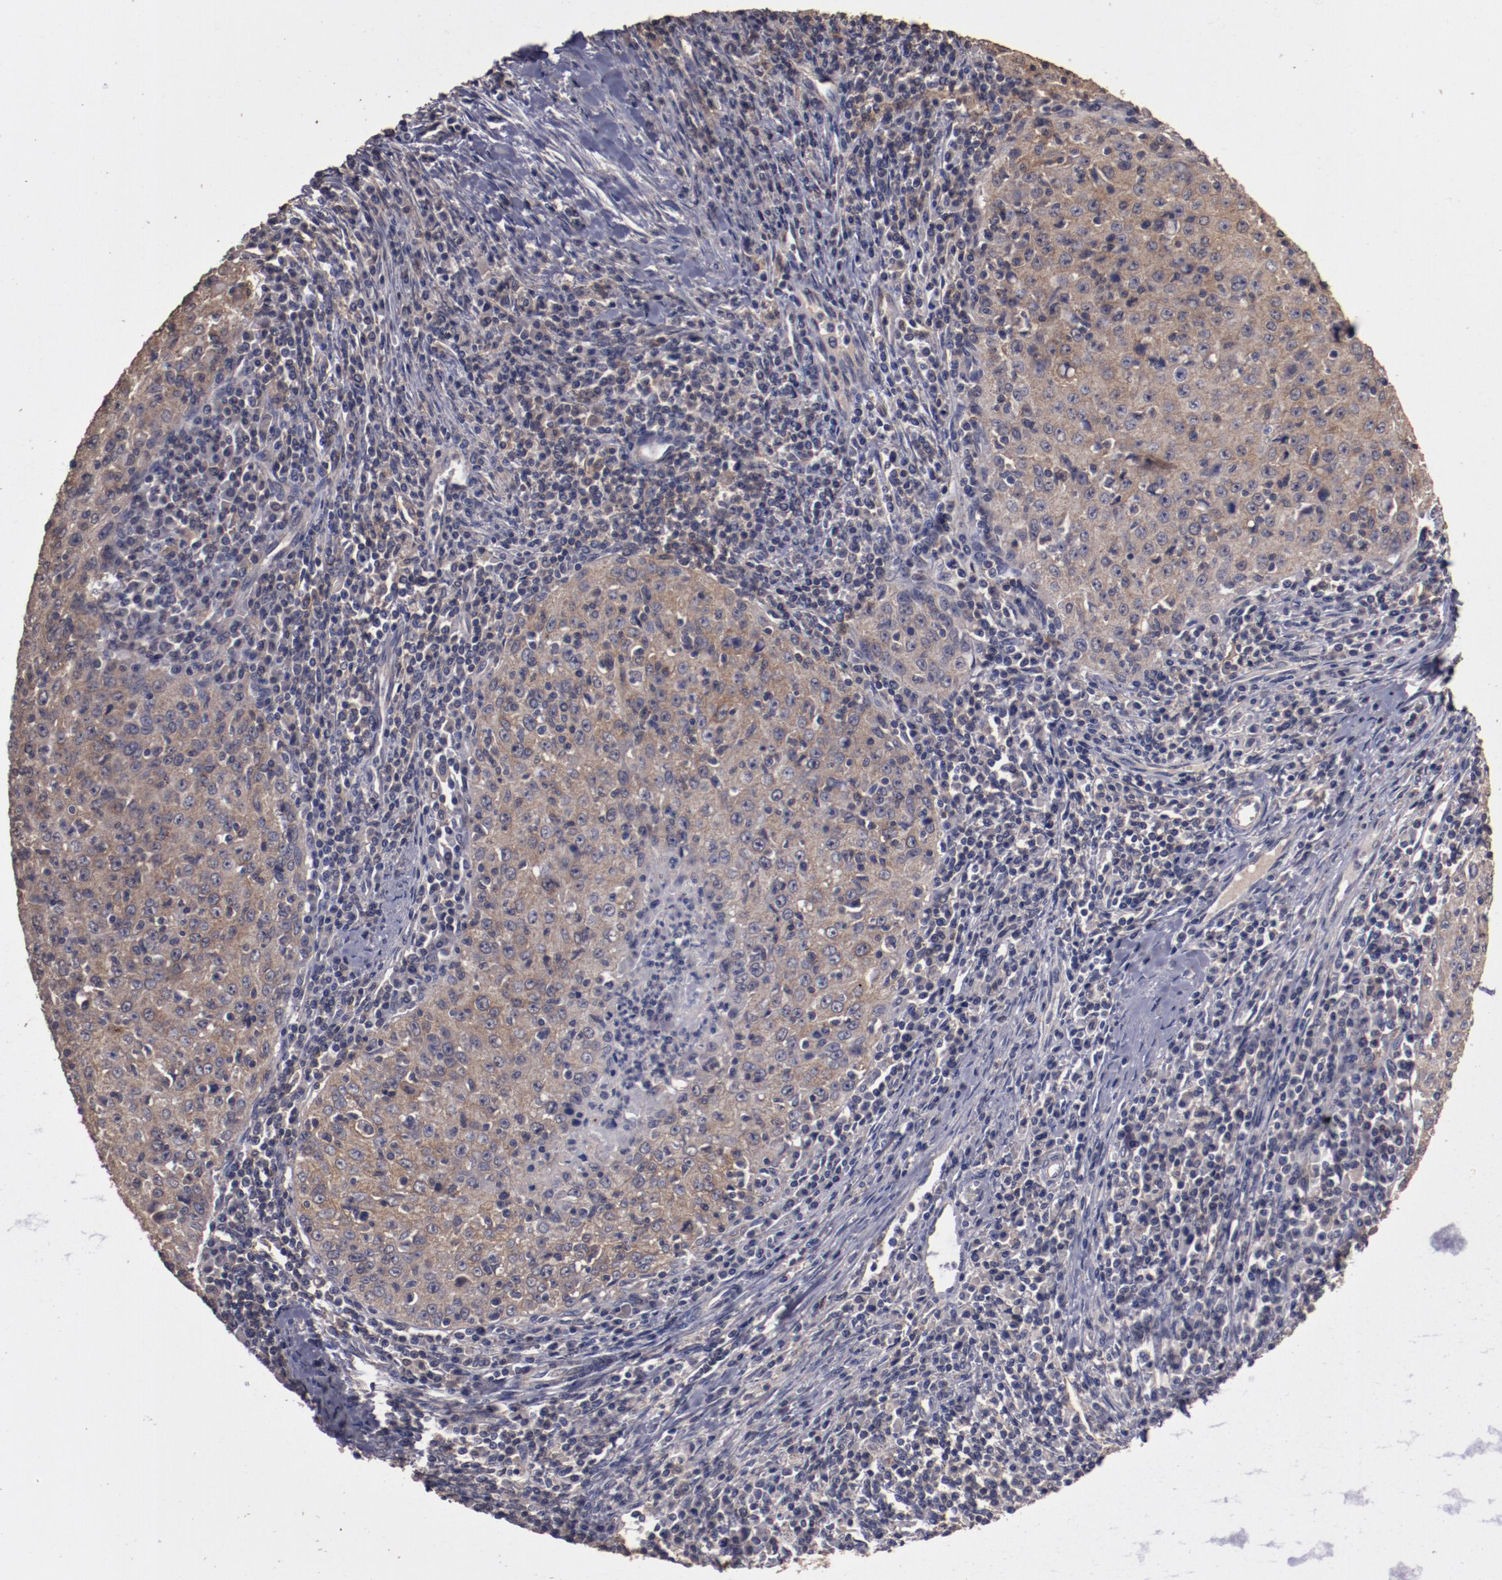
{"staining": {"intensity": "weak", "quantity": ">75%", "location": "cytoplasmic/membranous"}, "tissue": "cervical cancer", "cell_type": "Tumor cells", "image_type": "cancer", "snomed": [{"axis": "morphology", "description": "Squamous cell carcinoma, NOS"}, {"axis": "topography", "description": "Cervix"}], "caption": "Immunohistochemistry of squamous cell carcinoma (cervical) reveals low levels of weak cytoplasmic/membranous expression in about >75% of tumor cells.", "gene": "FAT1", "patient": {"sex": "female", "age": 27}}